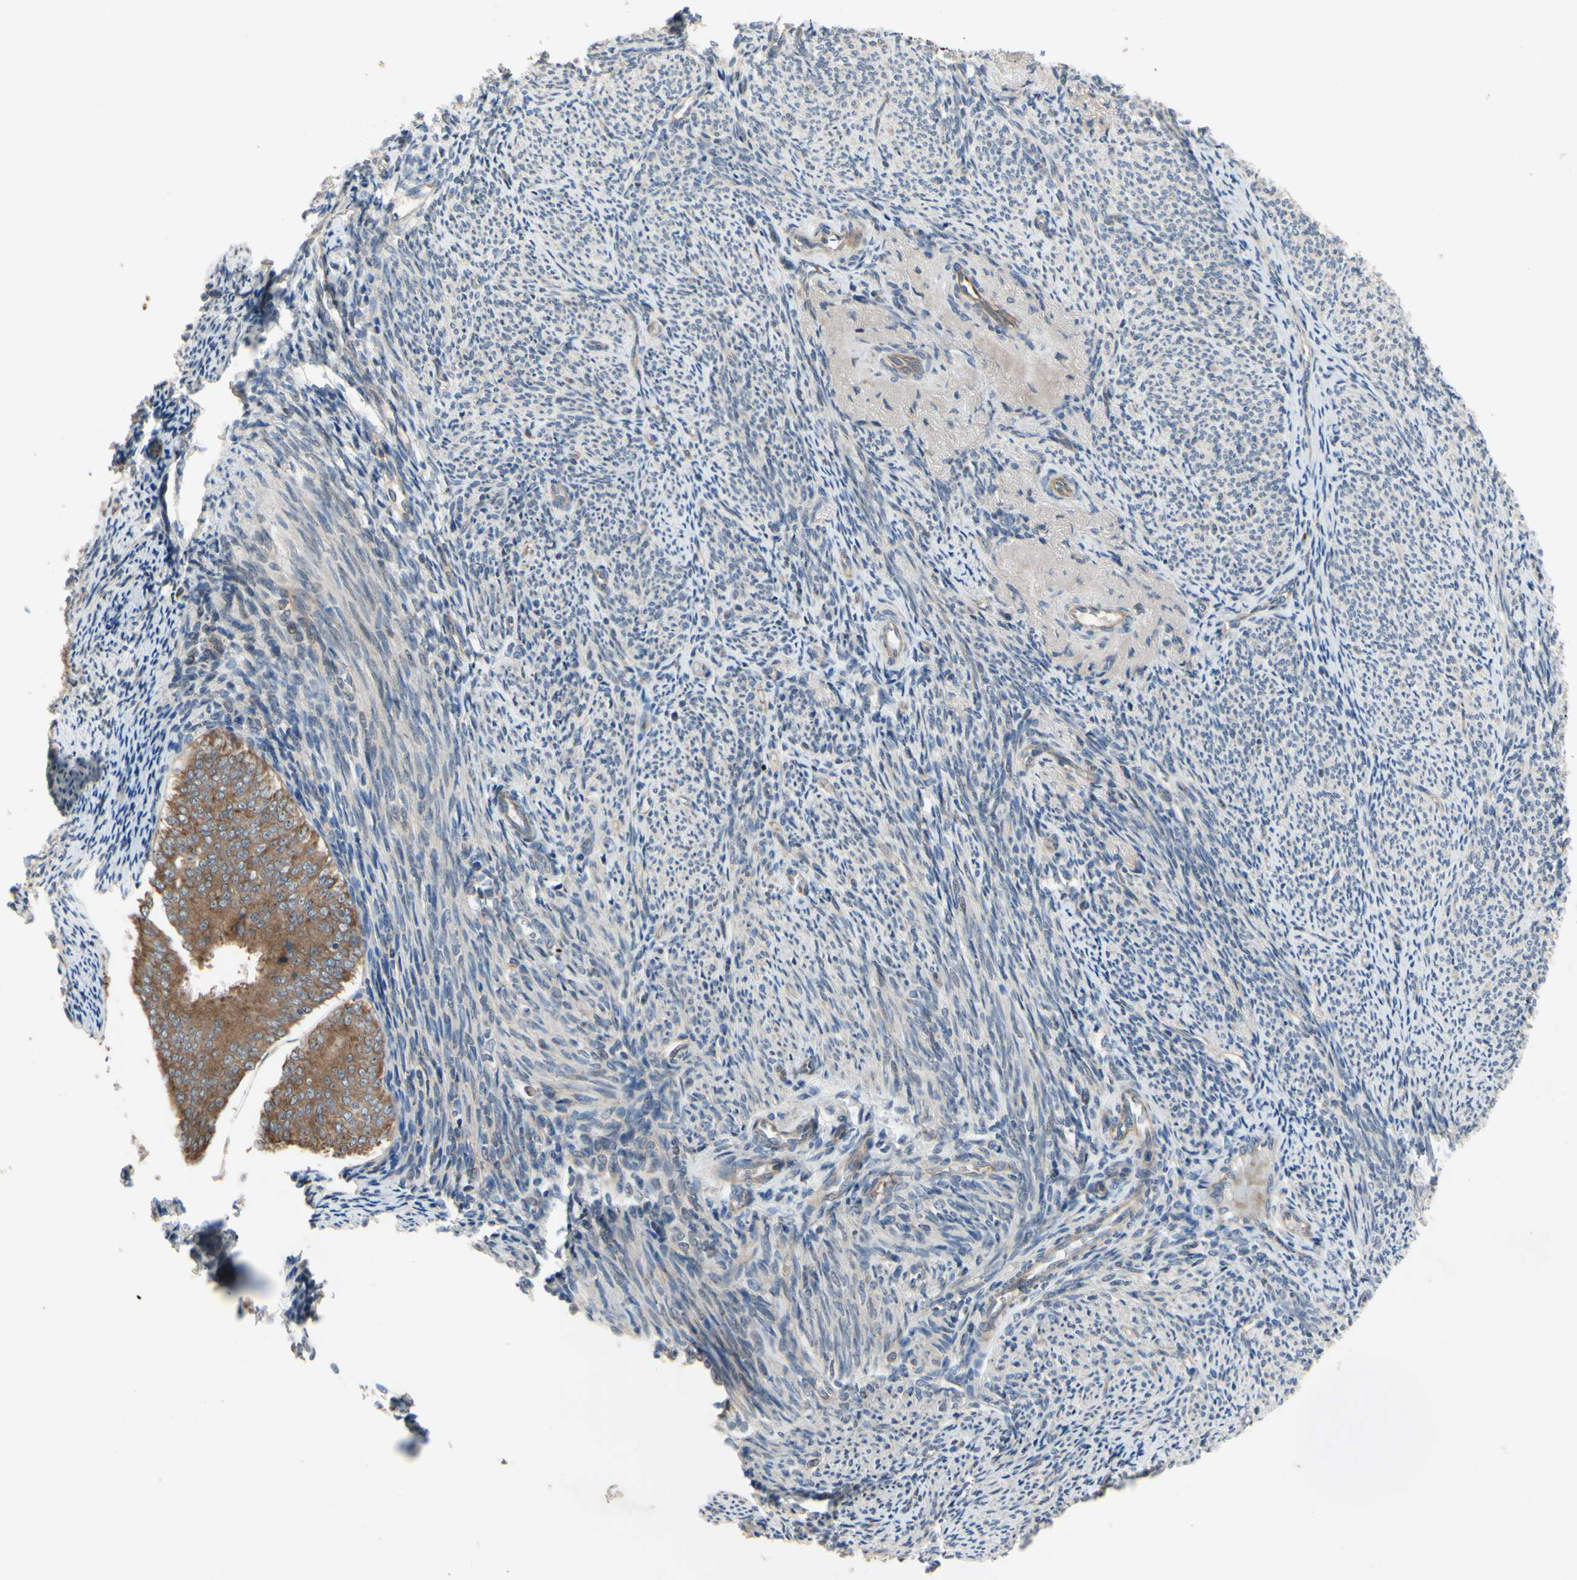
{"staining": {"intensity": "moderate", "quantity": ">75%", "location": "cytoplasmic/membranous"}, "tissue": "endometrial cancer", "cell_type": "Tumor cells", "image_type": "cancer", "snomed": [{"axis": "morphology", "description": "Adenocarcinoma, NOS"}, {"axis": "topography", "description": "Endometrium"}], "caption": "Immunohistochemical staining of endometrial cancer (adenocarcinoma) reveals moderate cytoplasmic/membranous protein expression in about >75% of tumor cells.", "gene": "XIAP", "patient": {"sex": "female", "age": 63}}